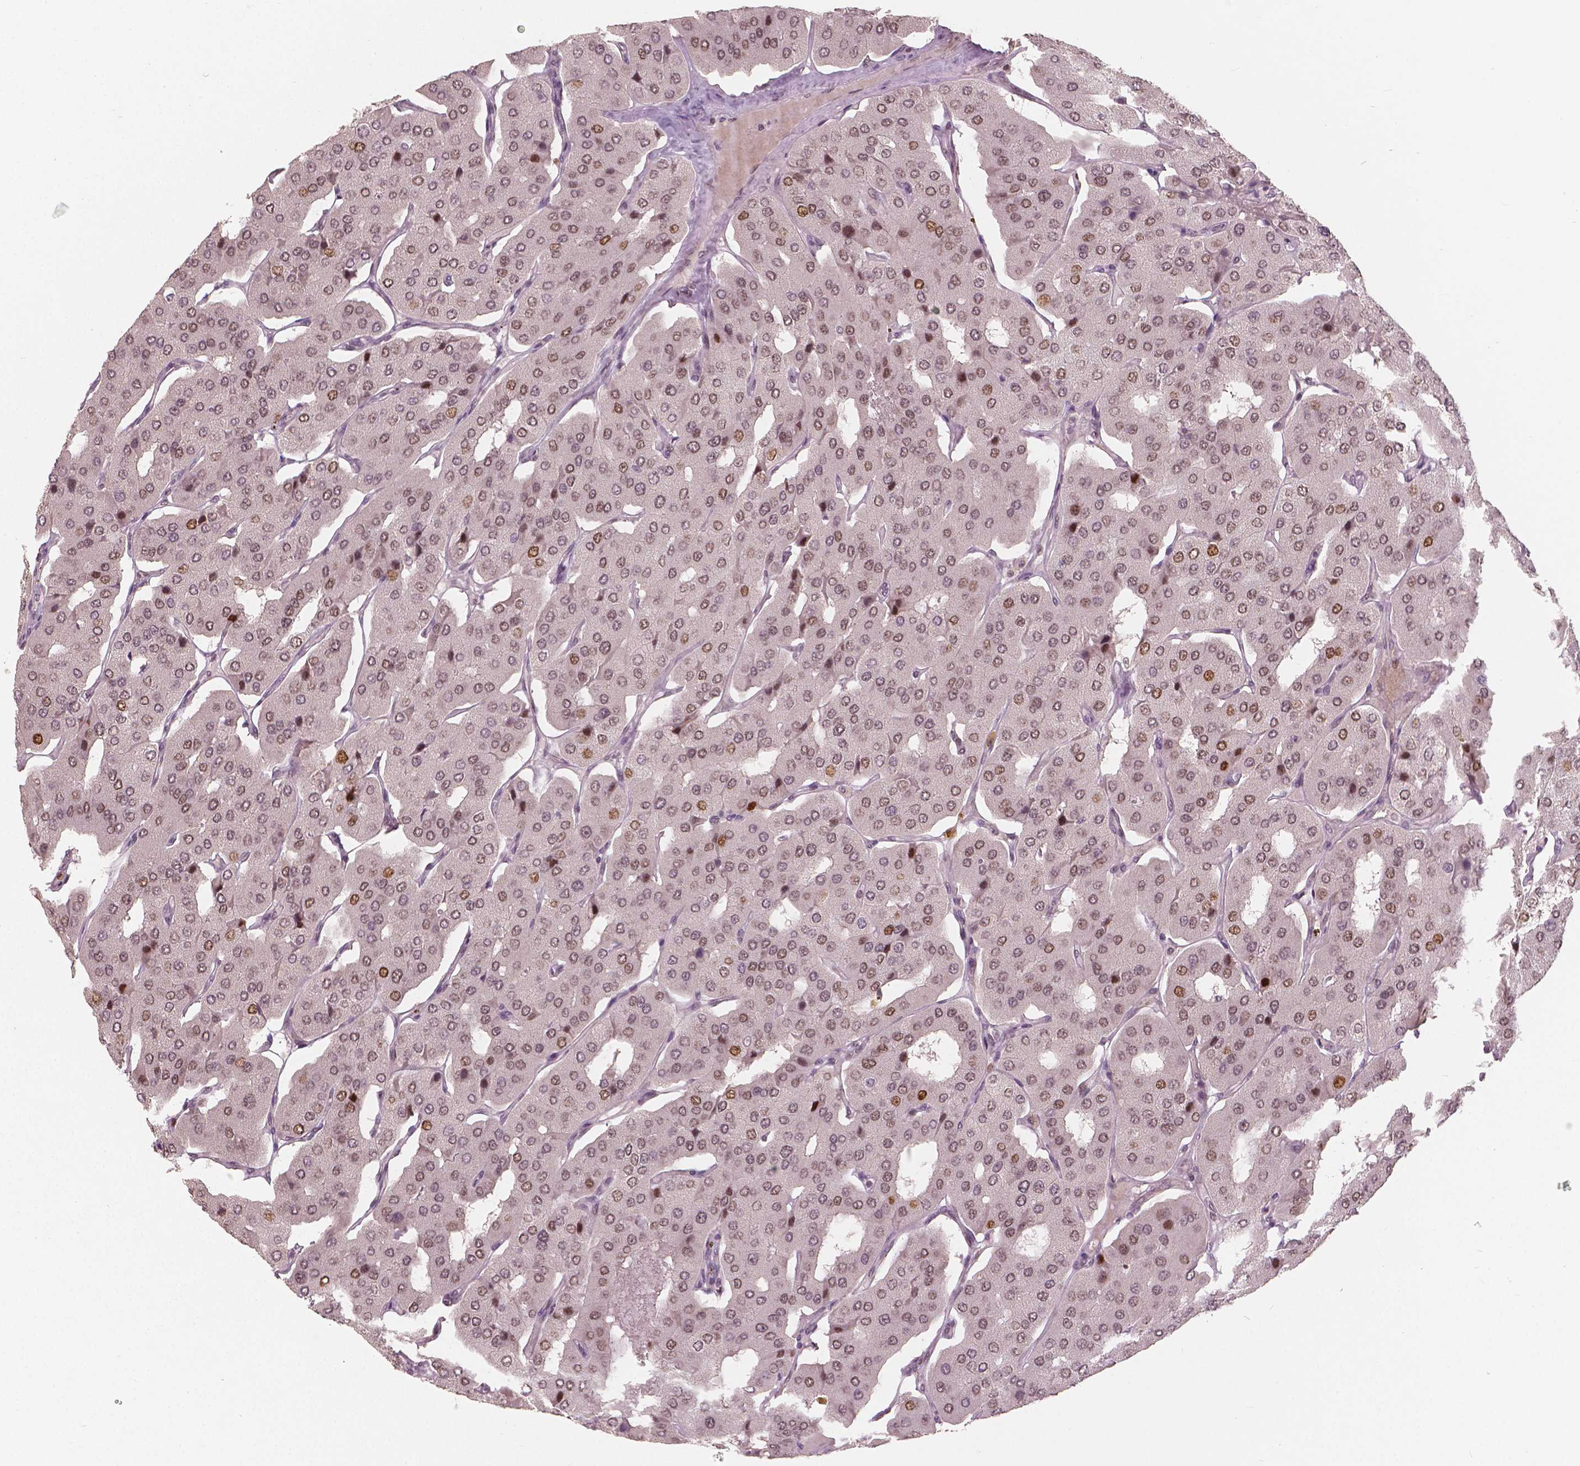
{"staining": {"intensity": "moderate", "quantity": ">75%", "location": "nuclear"}, "tissue": "parathyroid gland", "cell_type": "Glandular cells", "image_type": "normal", "snomed": [{"axis": "morphology", "description": "Normal tissue, NOS"}, {"axis": "morphology", "description": "Adenoma, NOS"}, {"axis": "topography", "description": "Parathyroid gland"}], "caption": "Immunohistochemical staining of benign human parathyroid gland displays medium levels of moderate nuclear expression in about >75% of glandular cells.", "gene": "NSD2", "patient": {"sex": "female", "age": 86}}